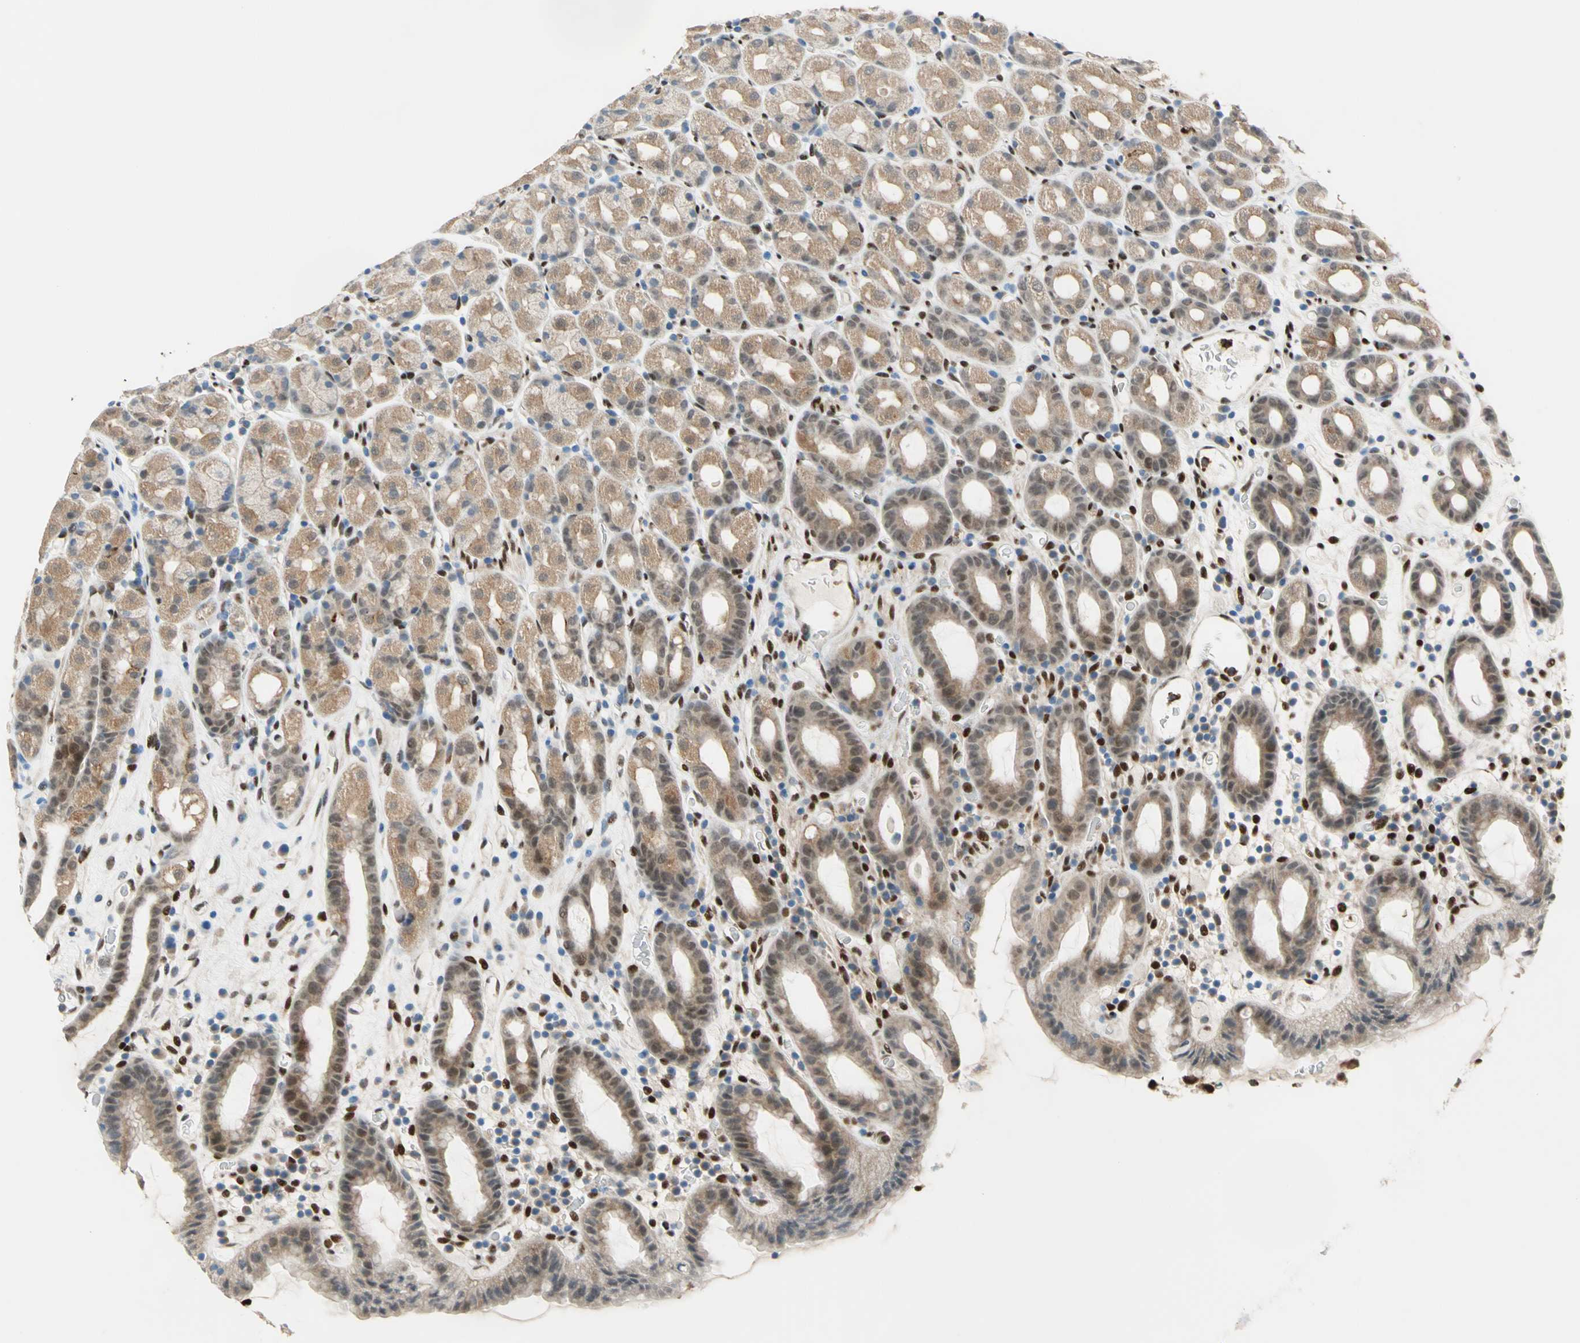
{"staining": {"intensity": "weak", "quantity": ">75%", "location": "cytoplasmic/membranous,nuclear"}, "tissue": "stomach", "cell_type": "Glandular cells", "image_type": "normal", "snomed": [{"axis": "morphology", "description": "Normal tissue, NOS"}, {"axis": "topography", "description": "Stomach, upper"}], "caption": "IHC image of benign stomach: stomach stained using IHC shows low levels of weak protein expression localized specifically in the cytoplasmic/membranous,nuclear of glandular cells, appearing as a cytoplasmic/membranous,nuclear brown color.", "gene": "RBFOX2", "patient": {"sex": "male", "age": 68}}